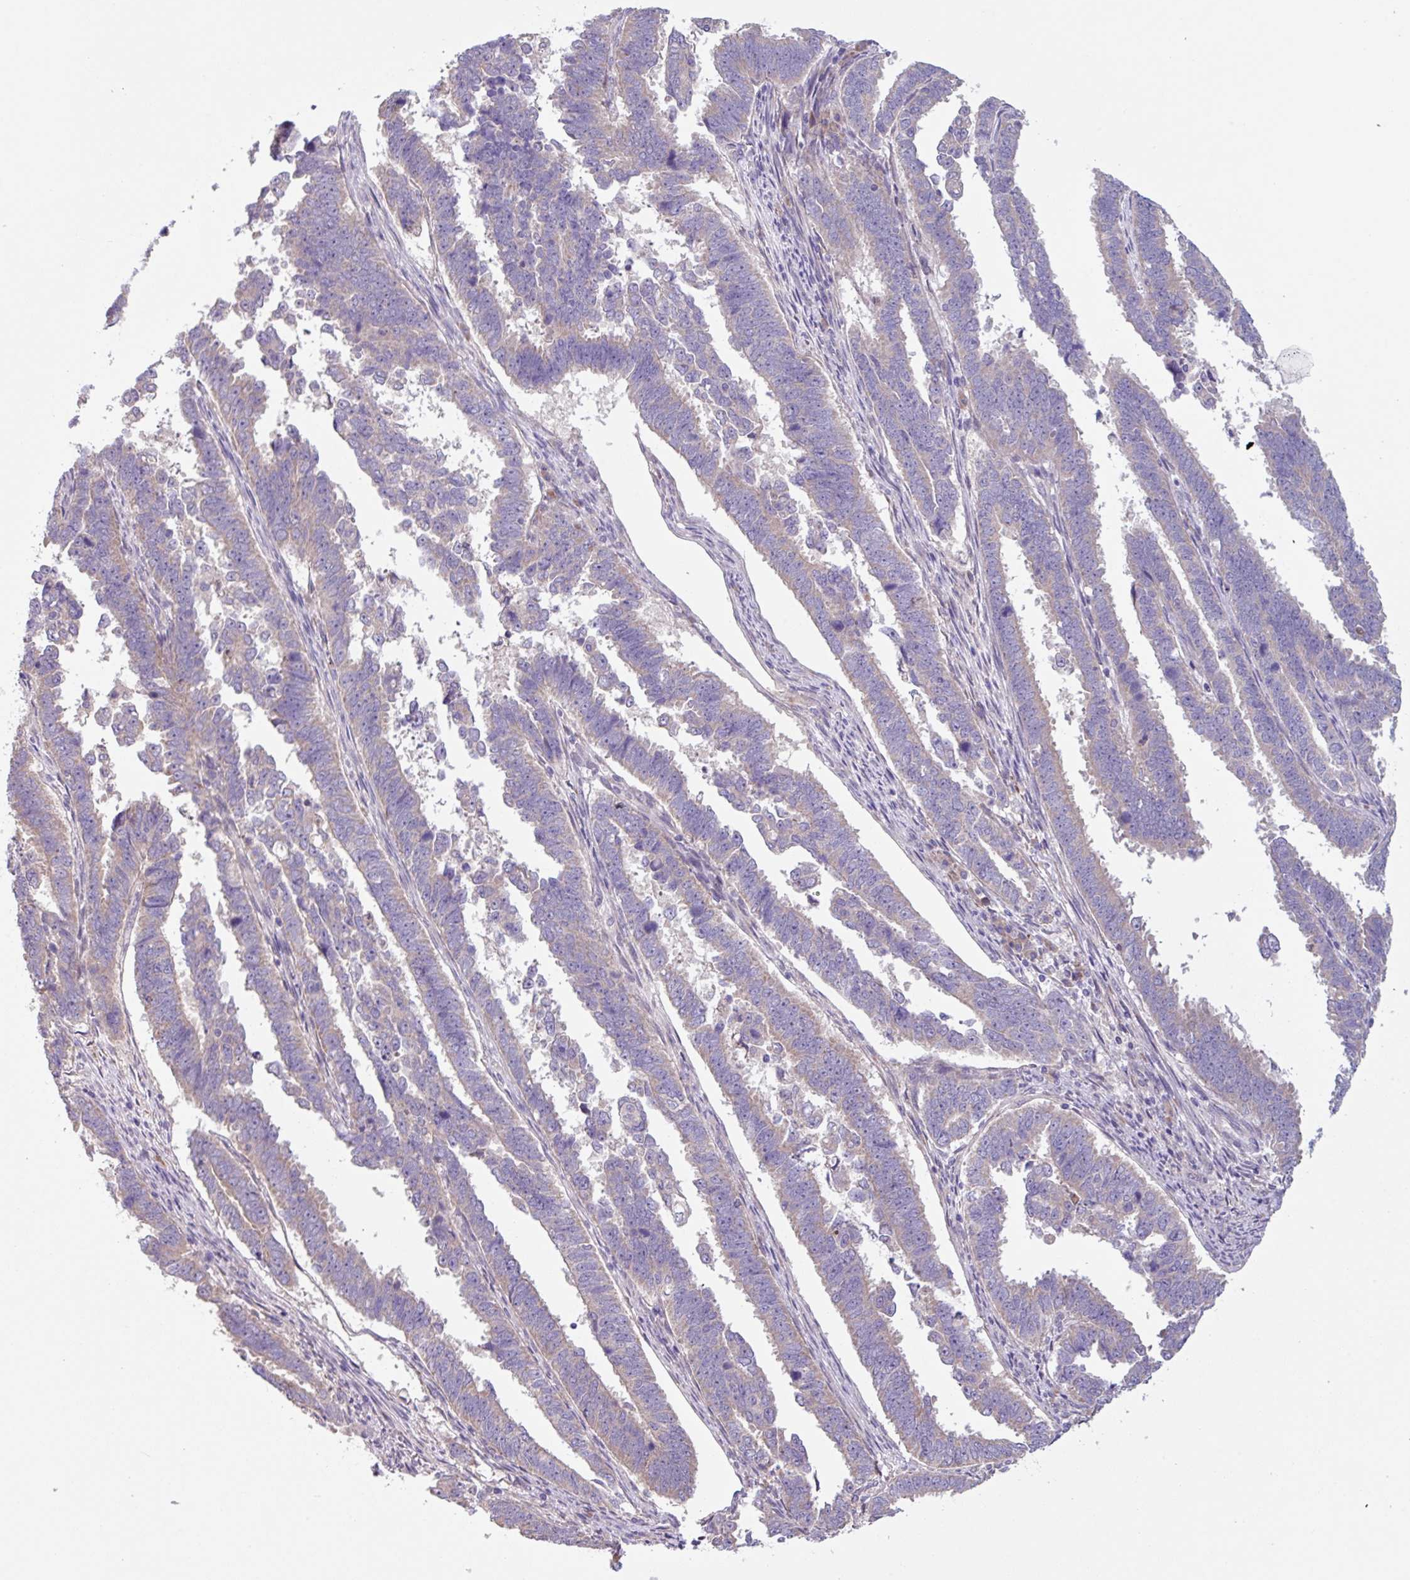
{"staining": {"intensity": "negative", "quantity": "none", "location": "none"}, "tissue": "endometrial cancer", "cell_type": "Tumor cells", "image_type": "cancer", "snomed": [{"axis": "morphology", "description": "Adenocarcinoma, NOS"}, {"axis": "topography", "description": "Endometrium"}], "caption": "A micrograph of endometrial adenocarcinoma stained for a protein exhibits no brown staining in tumor cells. The staining was performed using DAB (3,3'-diaminobenzidine) to visualize the protein expression in brown, while the nuclei were stained in blue with hematoxylin (Magnification: 20x).", "gene": "C20orf27", "patient": {"sex": "female", "age": 75}}